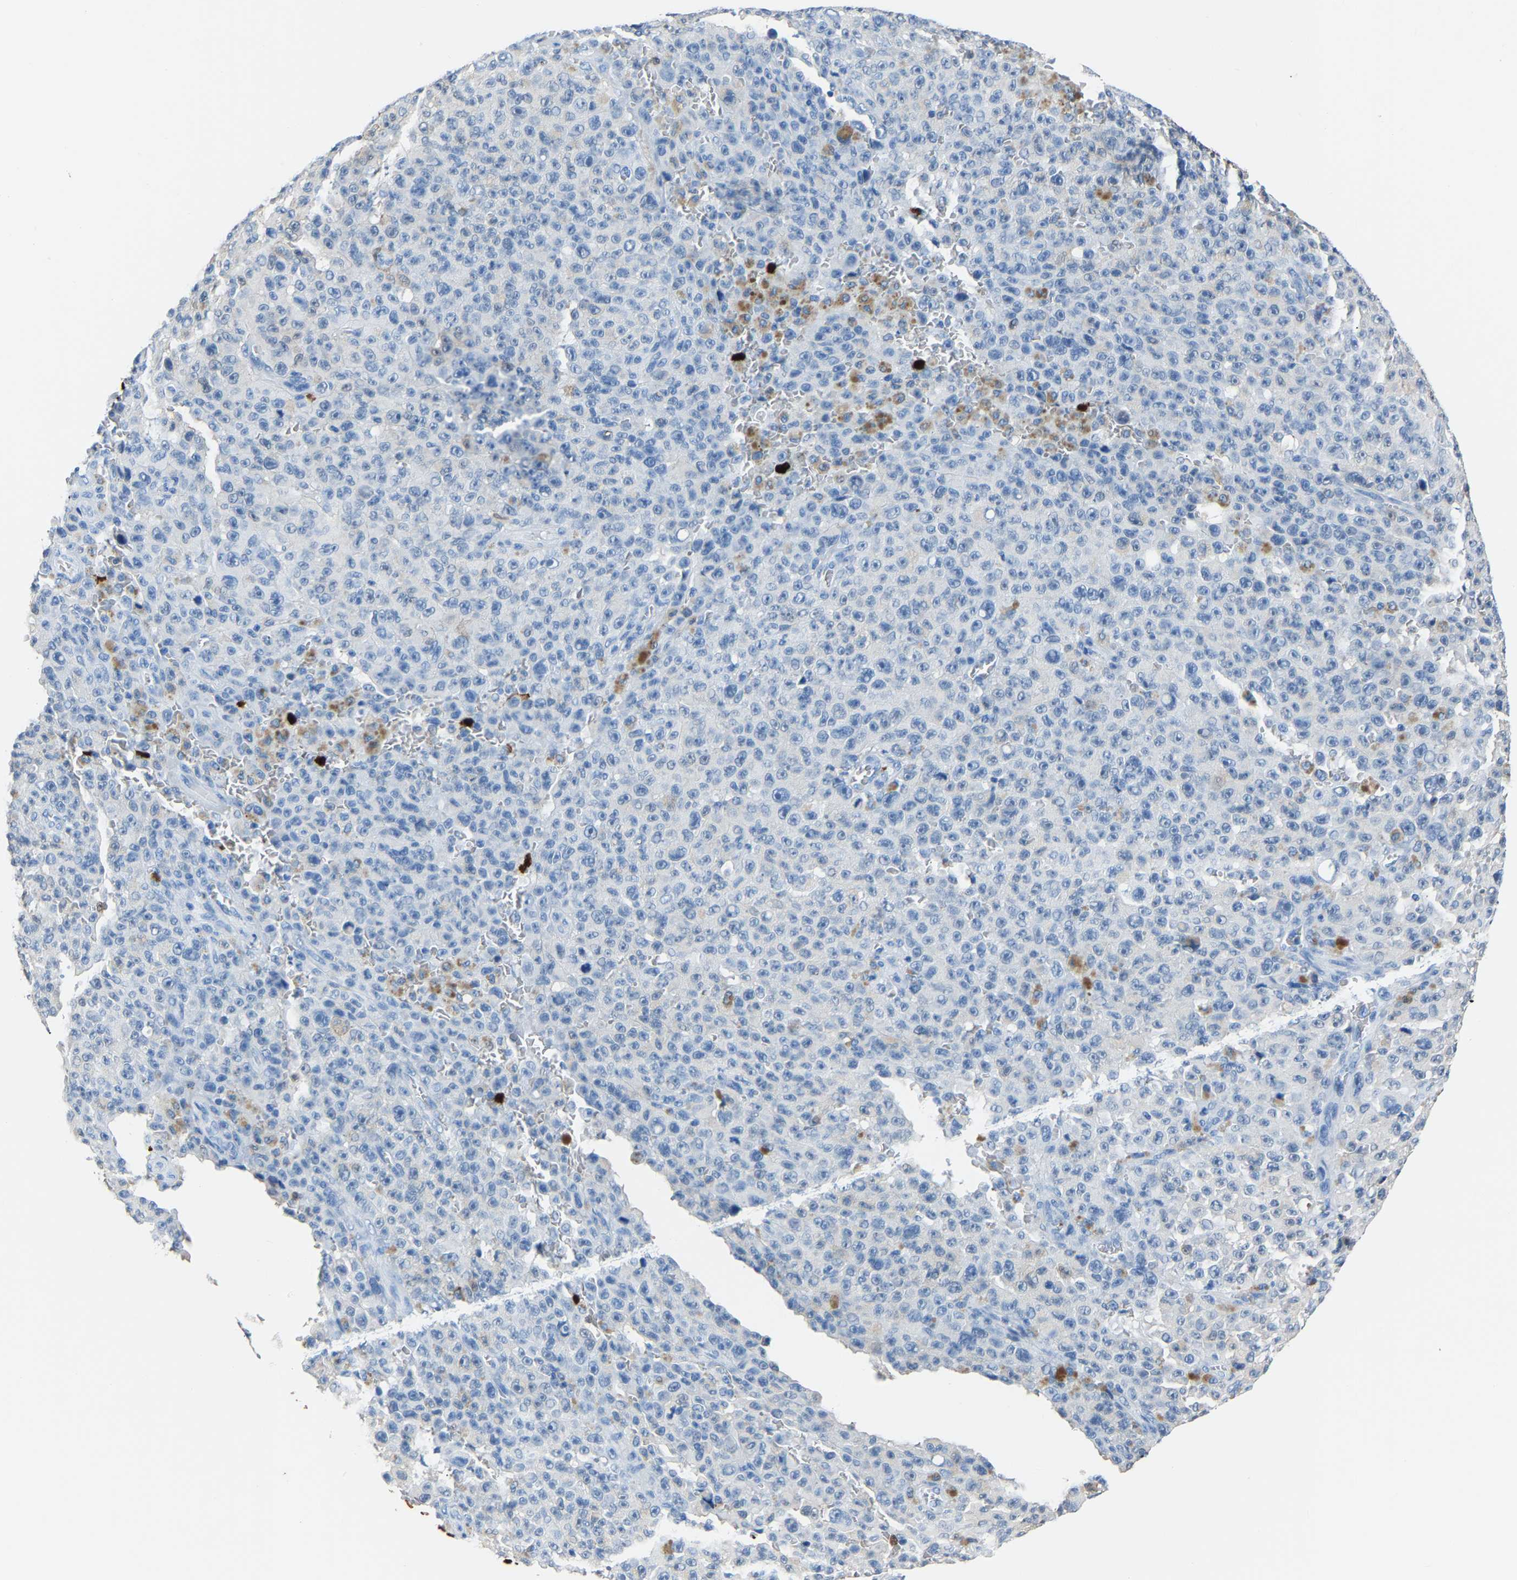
{"staining": {"intensity": "negative", "quantity": "none", "location": "none"}, "tissue": "melanoma", "cell_type": "Tumor cells", "image_type": "cancer", "snomed": [{"axis": "morphology", "description": "Malignant melanoma, NOS"}, {"axis": "topography", "description": "Skin"}], "caption": "Immunohistochemistry image of malignant melanoma stained for a protein (brown), which shows no expression in tumor cells.", "gene": "S100P", "patient": {"sex": "female", "age": 82}}